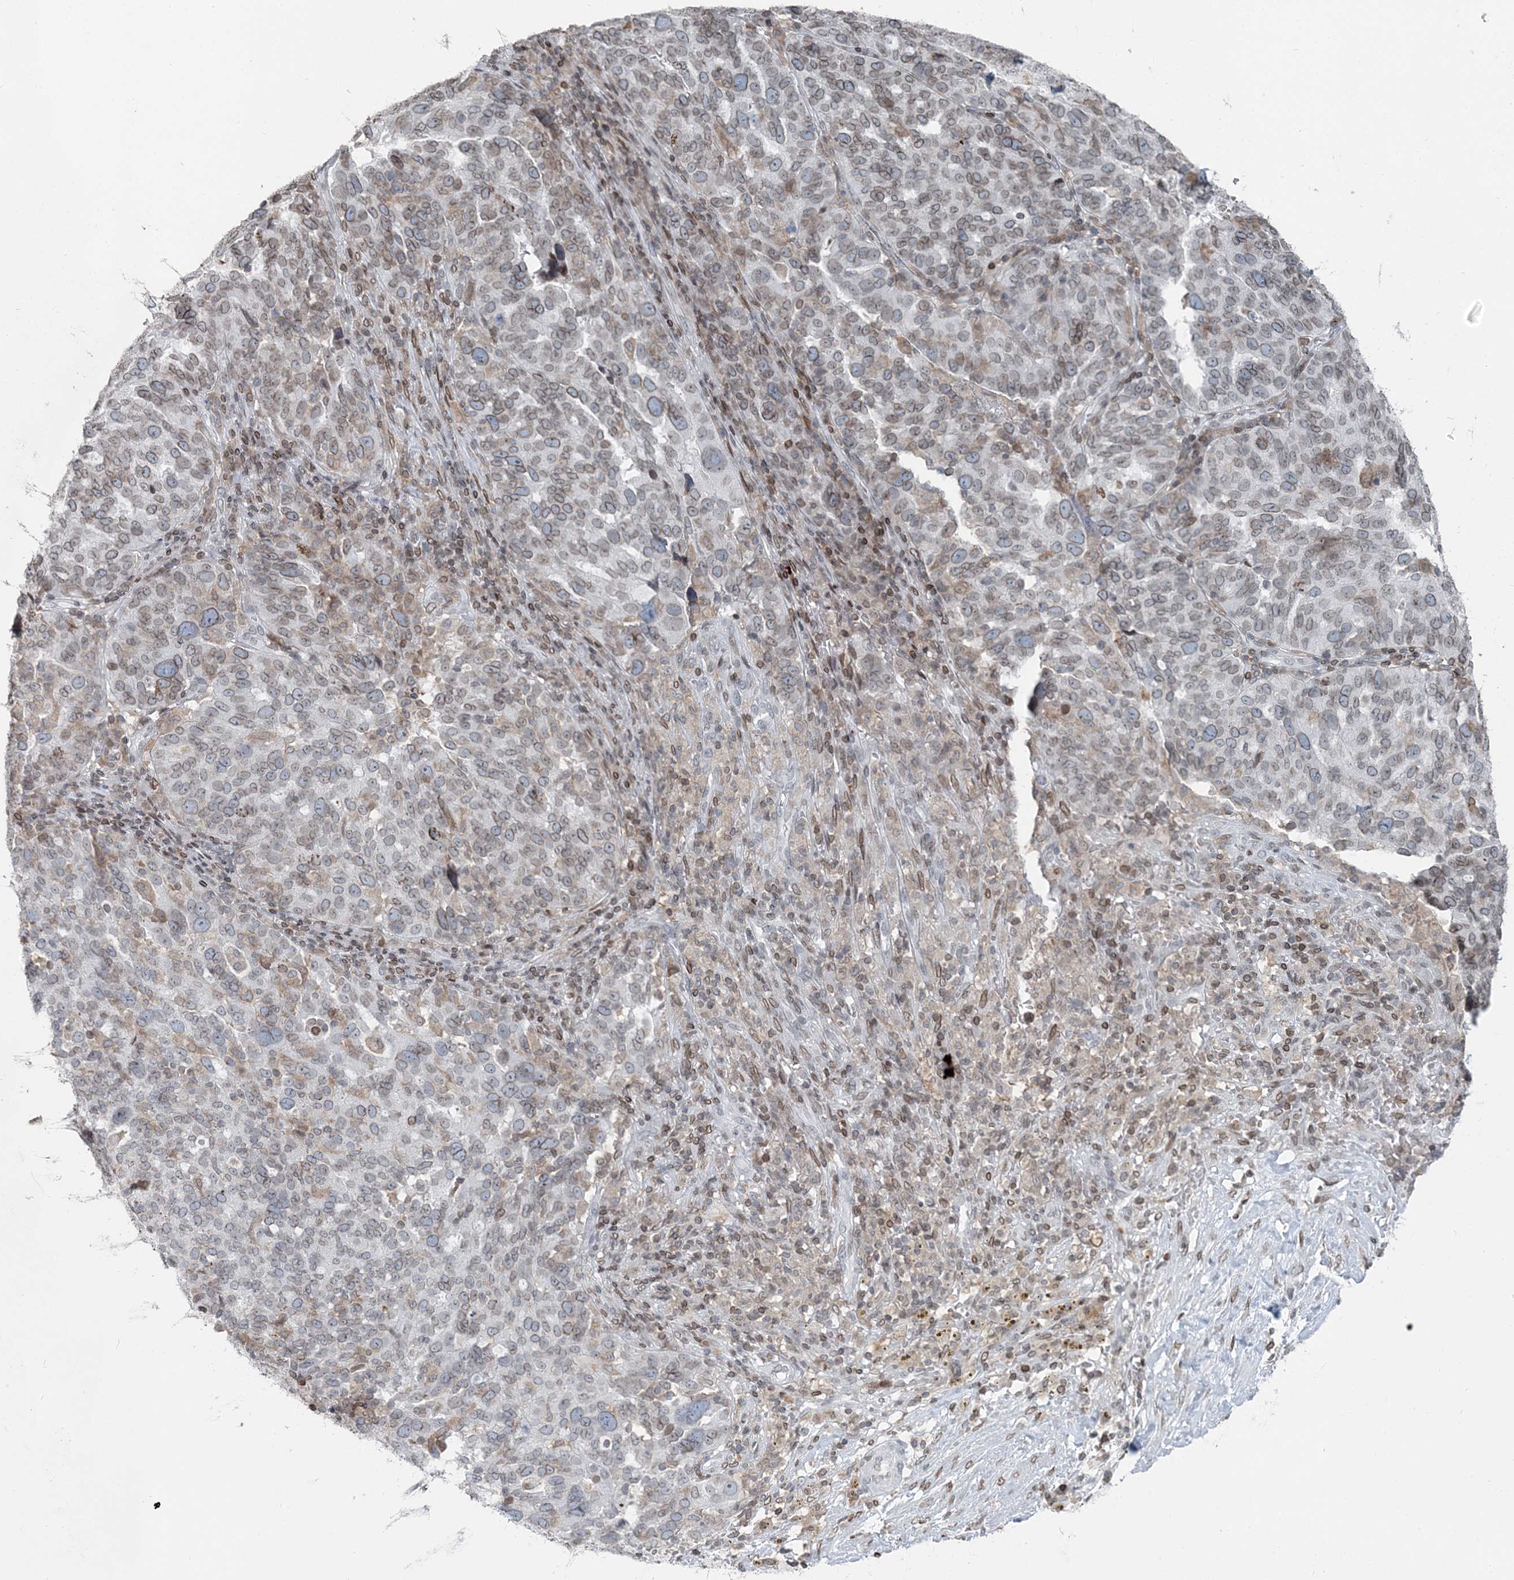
{"staining": {"intensity": "moderate", "quantity": "25%-75%", "location": "cytoplasmic/membranous,nuclear"}, "tissue": "ovarian cancer", "cell_type": "Tumor cells", "image_type": "cancer", "snomed": [{"axis": "morphology", "description": "Cystadenocarcinoma, serous, NOS"}, {"axis": "topography", "description": "Ovary"}], "caption": "A photomicrograph of ovarian cancer stained for a protein displays moderate cytoplasmic/membranous and nuclear brown staining in tumor cells.", "gene": "GJD4", "patient": {"sex": "female", "age": 59}}